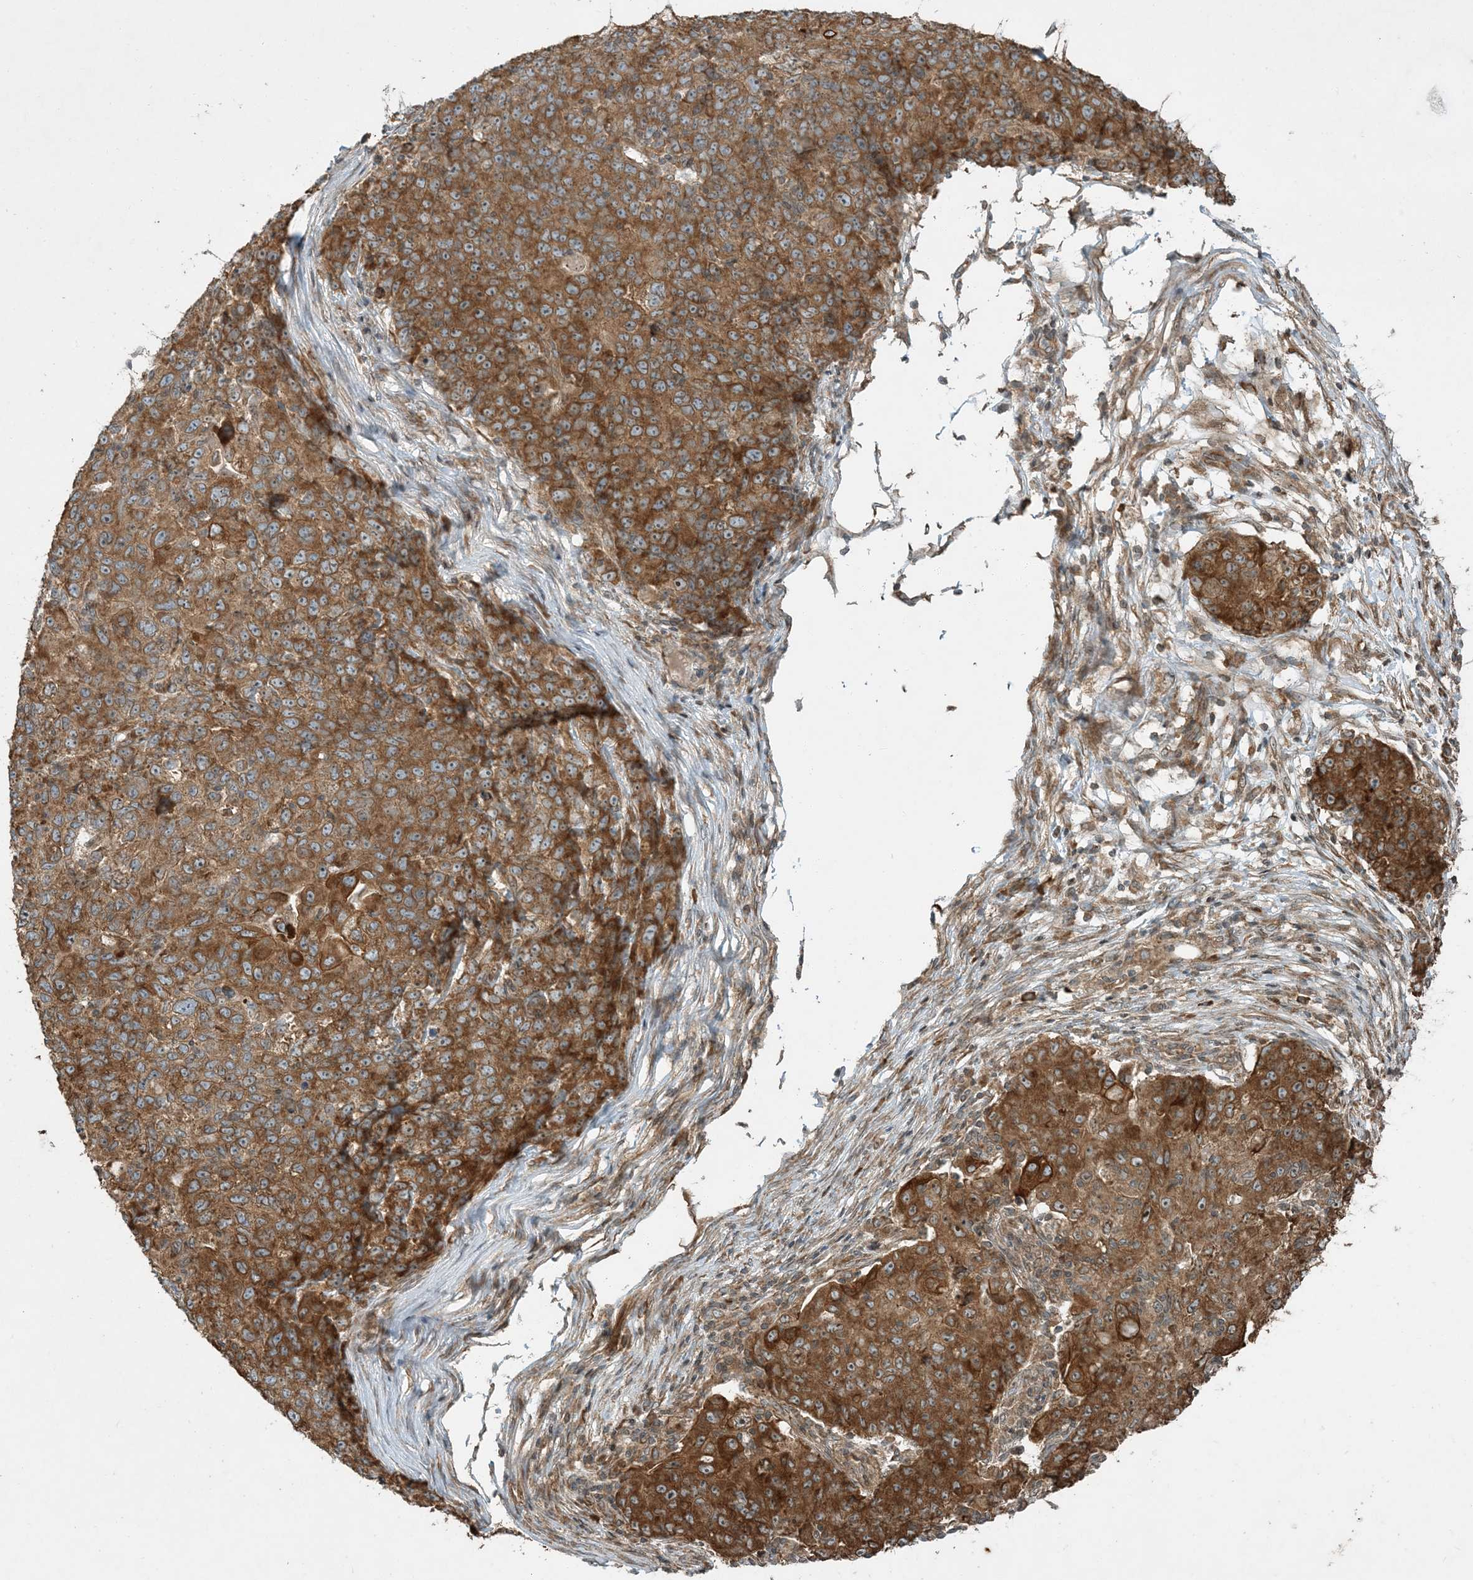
{"staining": {"intensity": "moderate", "quantity": ">75%", "location": "cytoplasmic/membranous"}, "tissue": "ovarian cancer", "cell_type": "Tumor cells", "image_type": "cancer", "snomed": [{"axis": "morphology", "description": "Carcinoma, endometroid"}, {"axis": "topography", "description": "Ovary"}], "caption": "This micrograph displays IHC staining of ovarian endometroid carcinoma, with medium moderate cytoplasmic/membranous positivity in approximately >75% of tumor cells.", "gene": "COMMD8", "patient": {"sex": "female", "age": 42}}